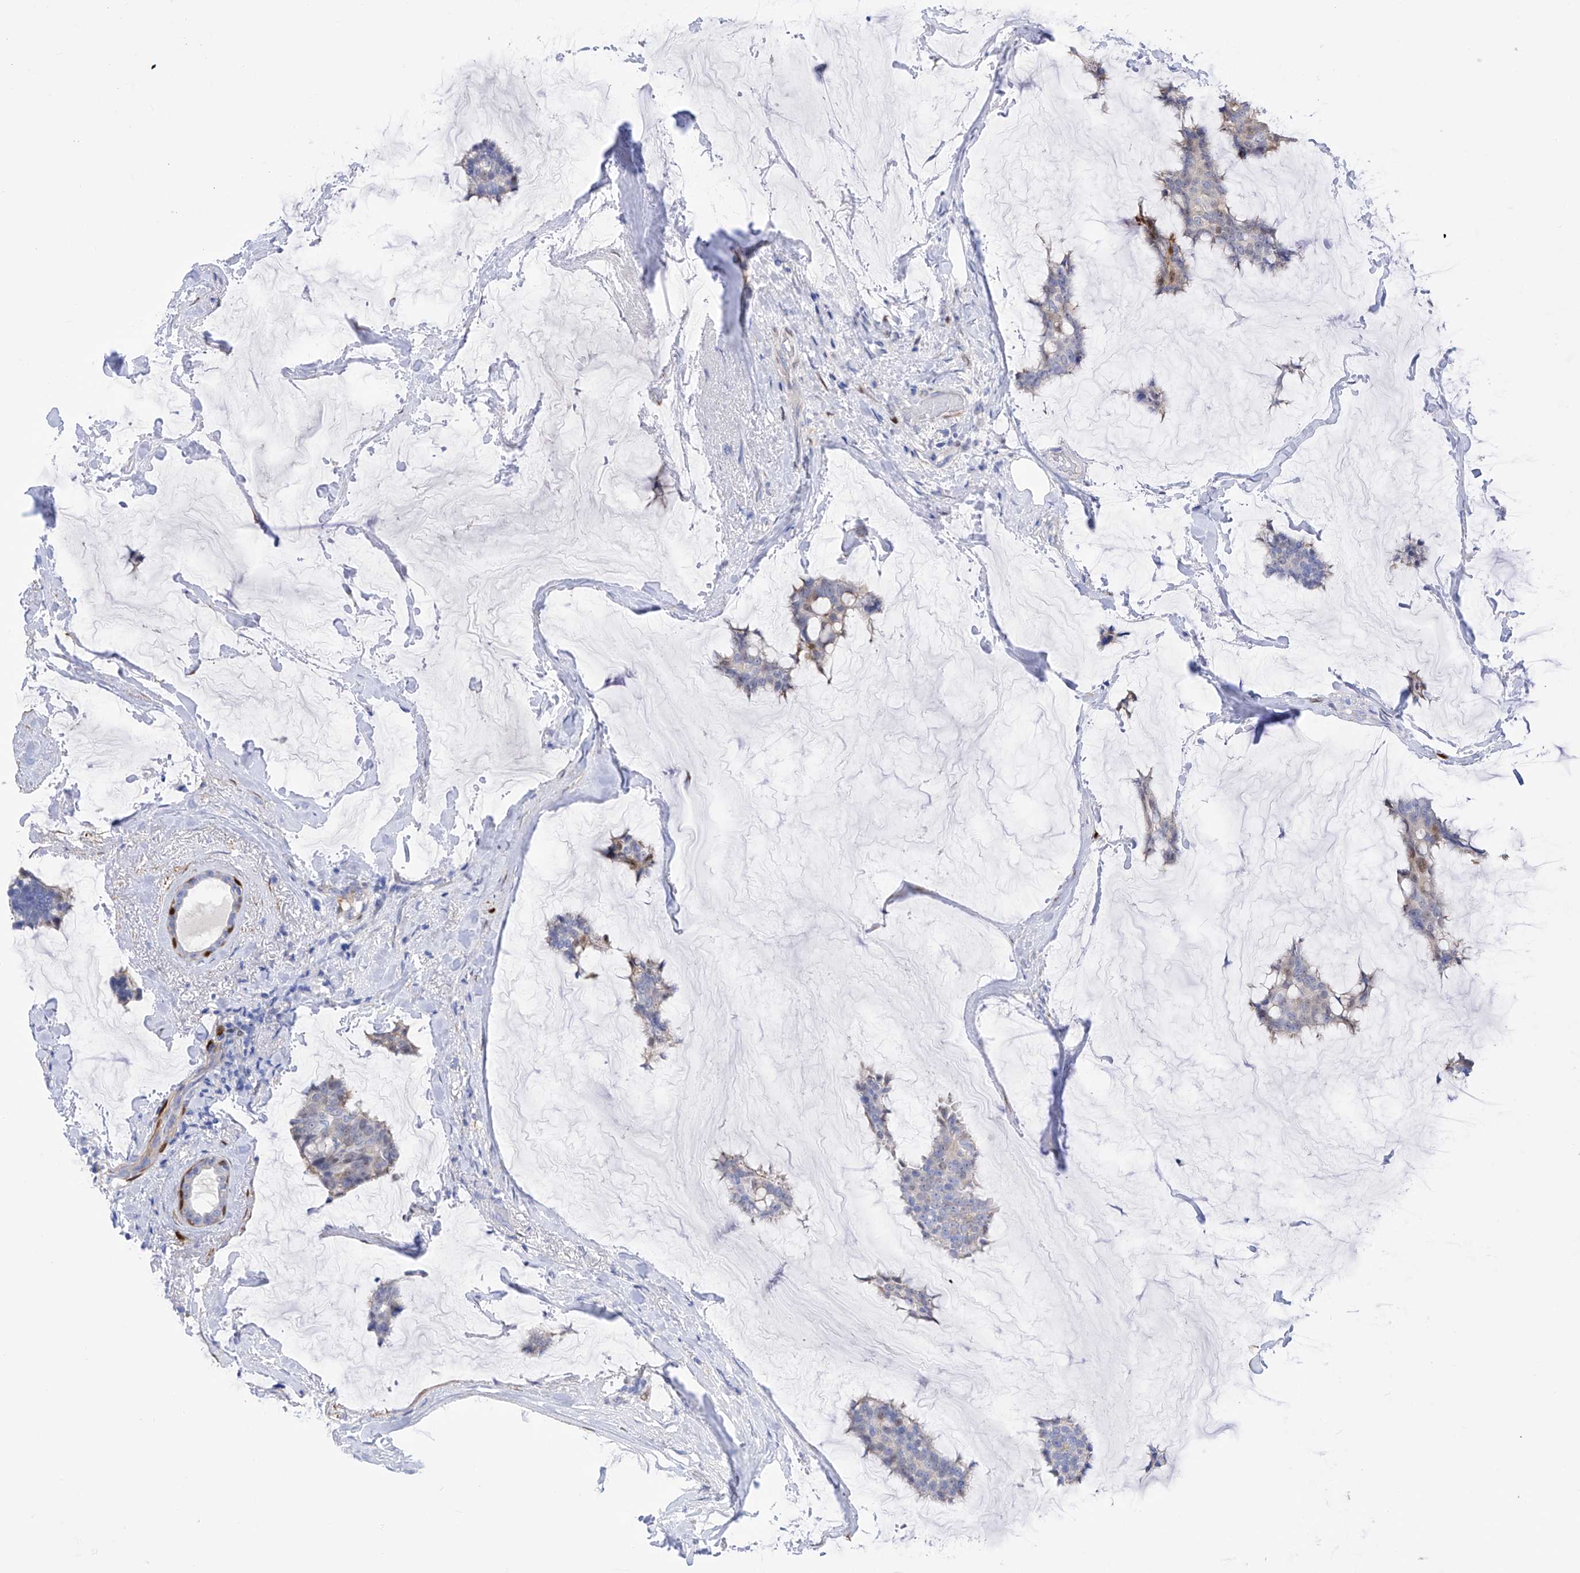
{"staining": {"intensity": "weak", "quantity": "<25%", "location": "cytoplasmic/membranous,nuclear"}, "tissue": "breast cancer", "cell_type": "Tumor cells", "image_type": "cancer", "snomed": [{"axis": "morphology", "description": "Duct carcinoma"}, {"axis": "topography", "description": "Breast"}], "caption": "Tumor cells are negative for protein expression in human infiltrating ductal carcinoma (breast).", "gene": "TRPC7", "patient": {"sex": "female", "age": 93}}